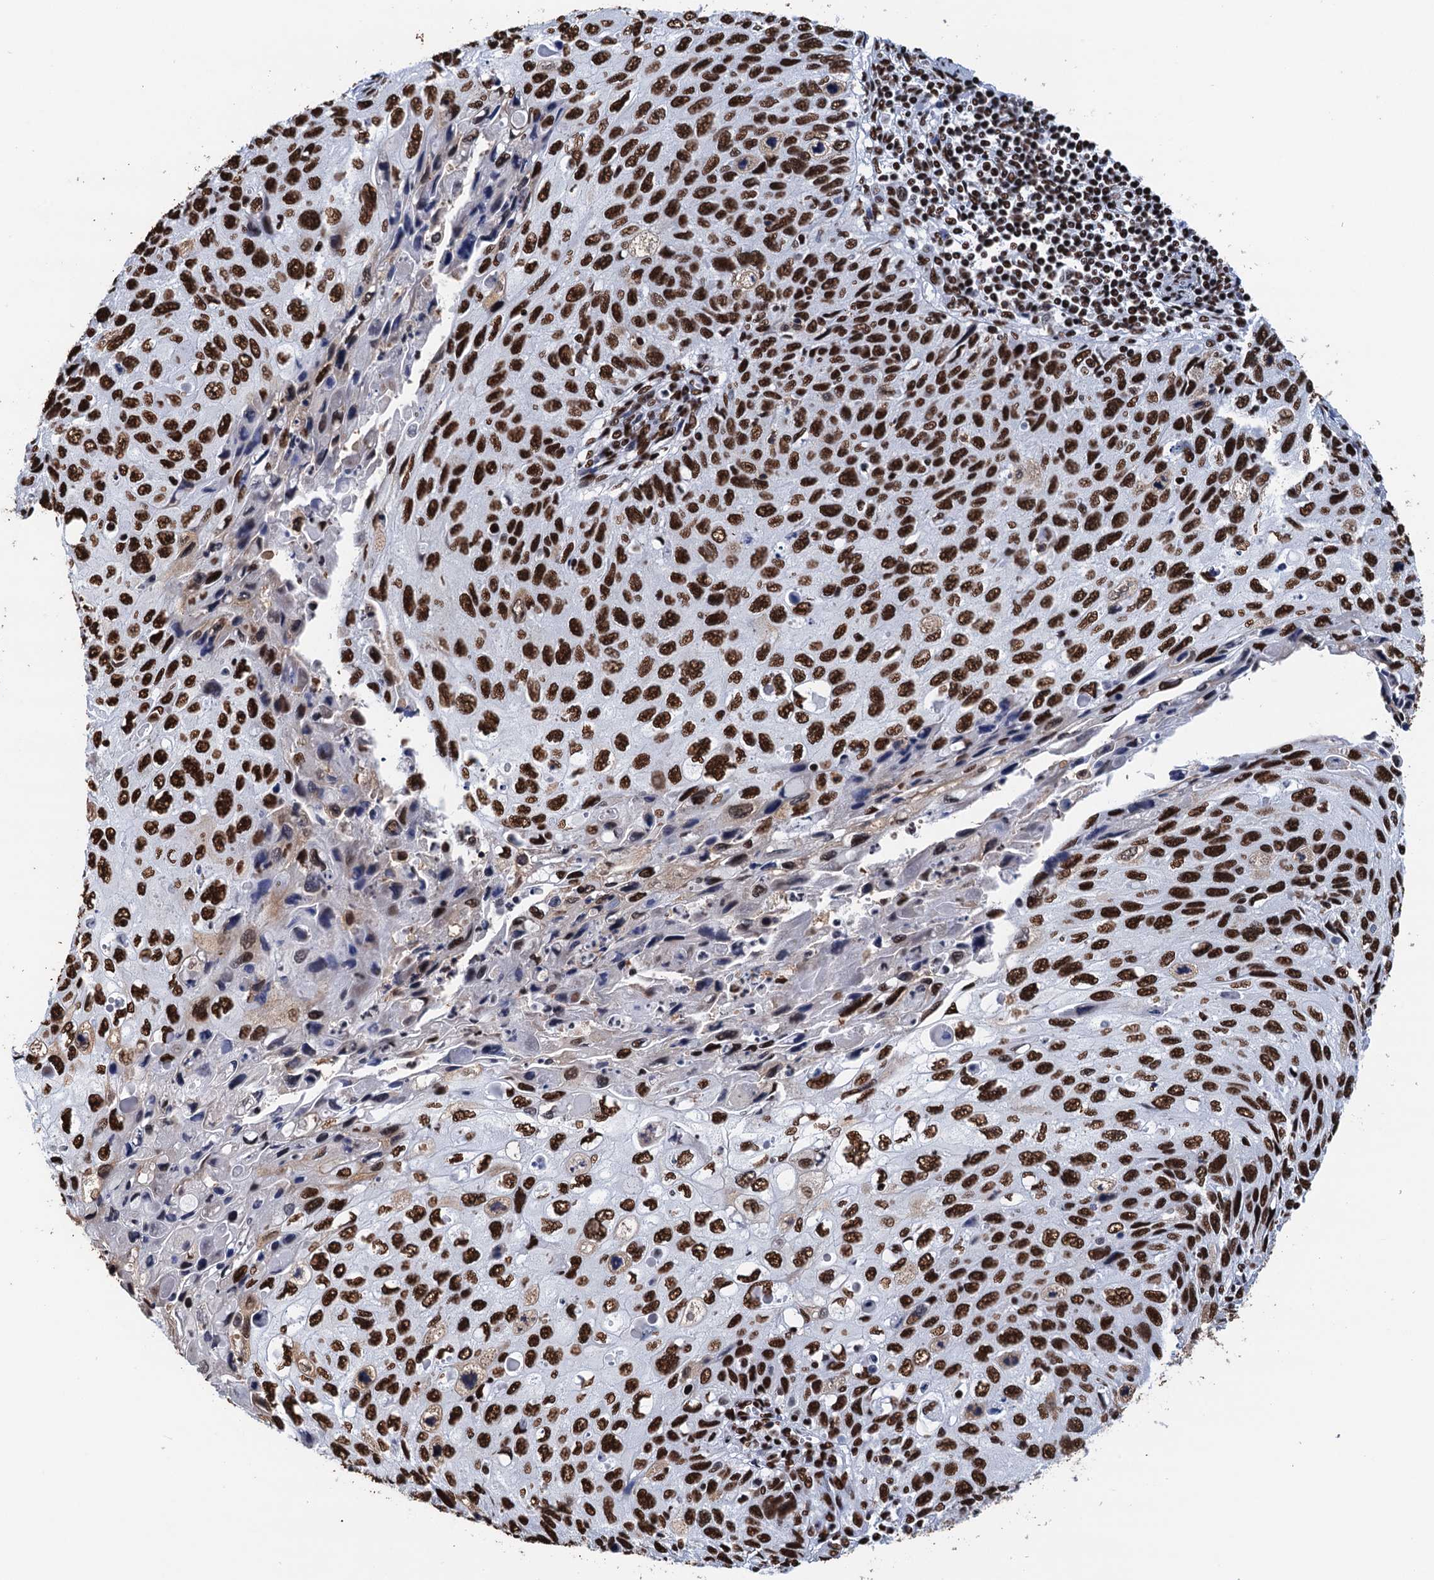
{"staining": {"intensity": "strong", "quantity": ">75%", "location": "nuclear"}, "tissue": "cervical cancer", "cell_type": "Tumor cells", "image_type": "cancer", "snomed": [{"axis": "morphology", "description": "Squamous cell carcinoma, NOS"}, {"axis": "topography", "description": "Cervix"}], "caption": "IHC (DAB (3,3'-diaminobenzidine)) staining of cervical cancer reveals strong nuclear protein expression in approximately >75% of tumor cells. The staining was performed using DAB, with brown indicating positive protein expression. Nuclei are stained blue with hematoxylin.", "gene": "UBA2", "patient": {"sex": "female", "age": 70}}